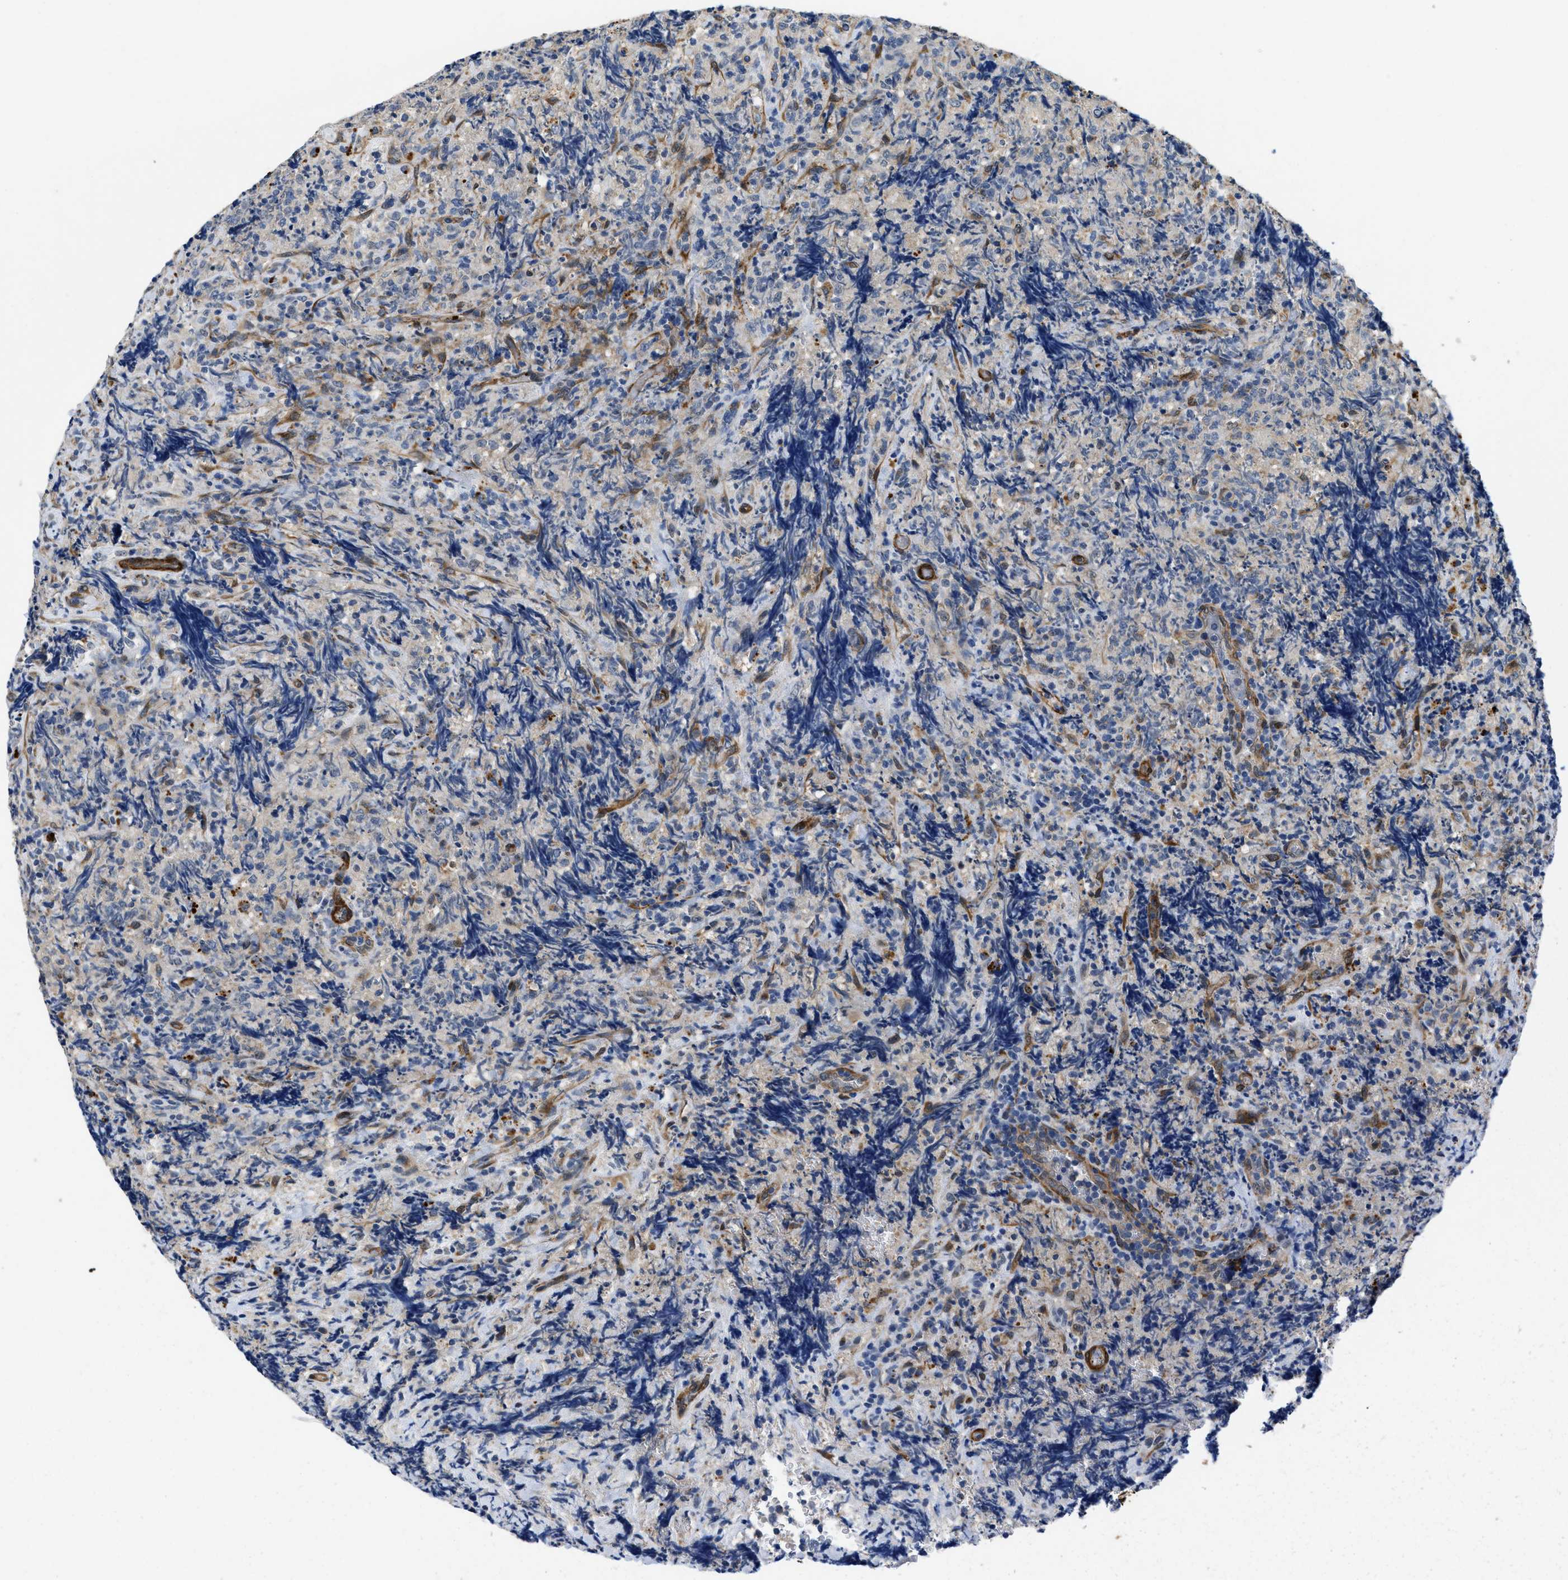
{"staining": {"intensity": "negative", "quantity": "none", "location": "none"}, "tissue": "lymphoma", "cell_type": "Tumor cells", "image_type": "cancer", "snomed": [{"axis": "morphology", "description": "Malignant lymphoma, non-Hodgkin's type, High grade"}, {"axis": "topography", "description": "Tonsil"}], "caption": "Photomicrograph shows no protein staining in tumor cells of malignant lymphoma, non-Hodgkin's type (high-grade) tissue.", "gene": "RAPH1", "patient": {"sex": "female", "age": 36}}